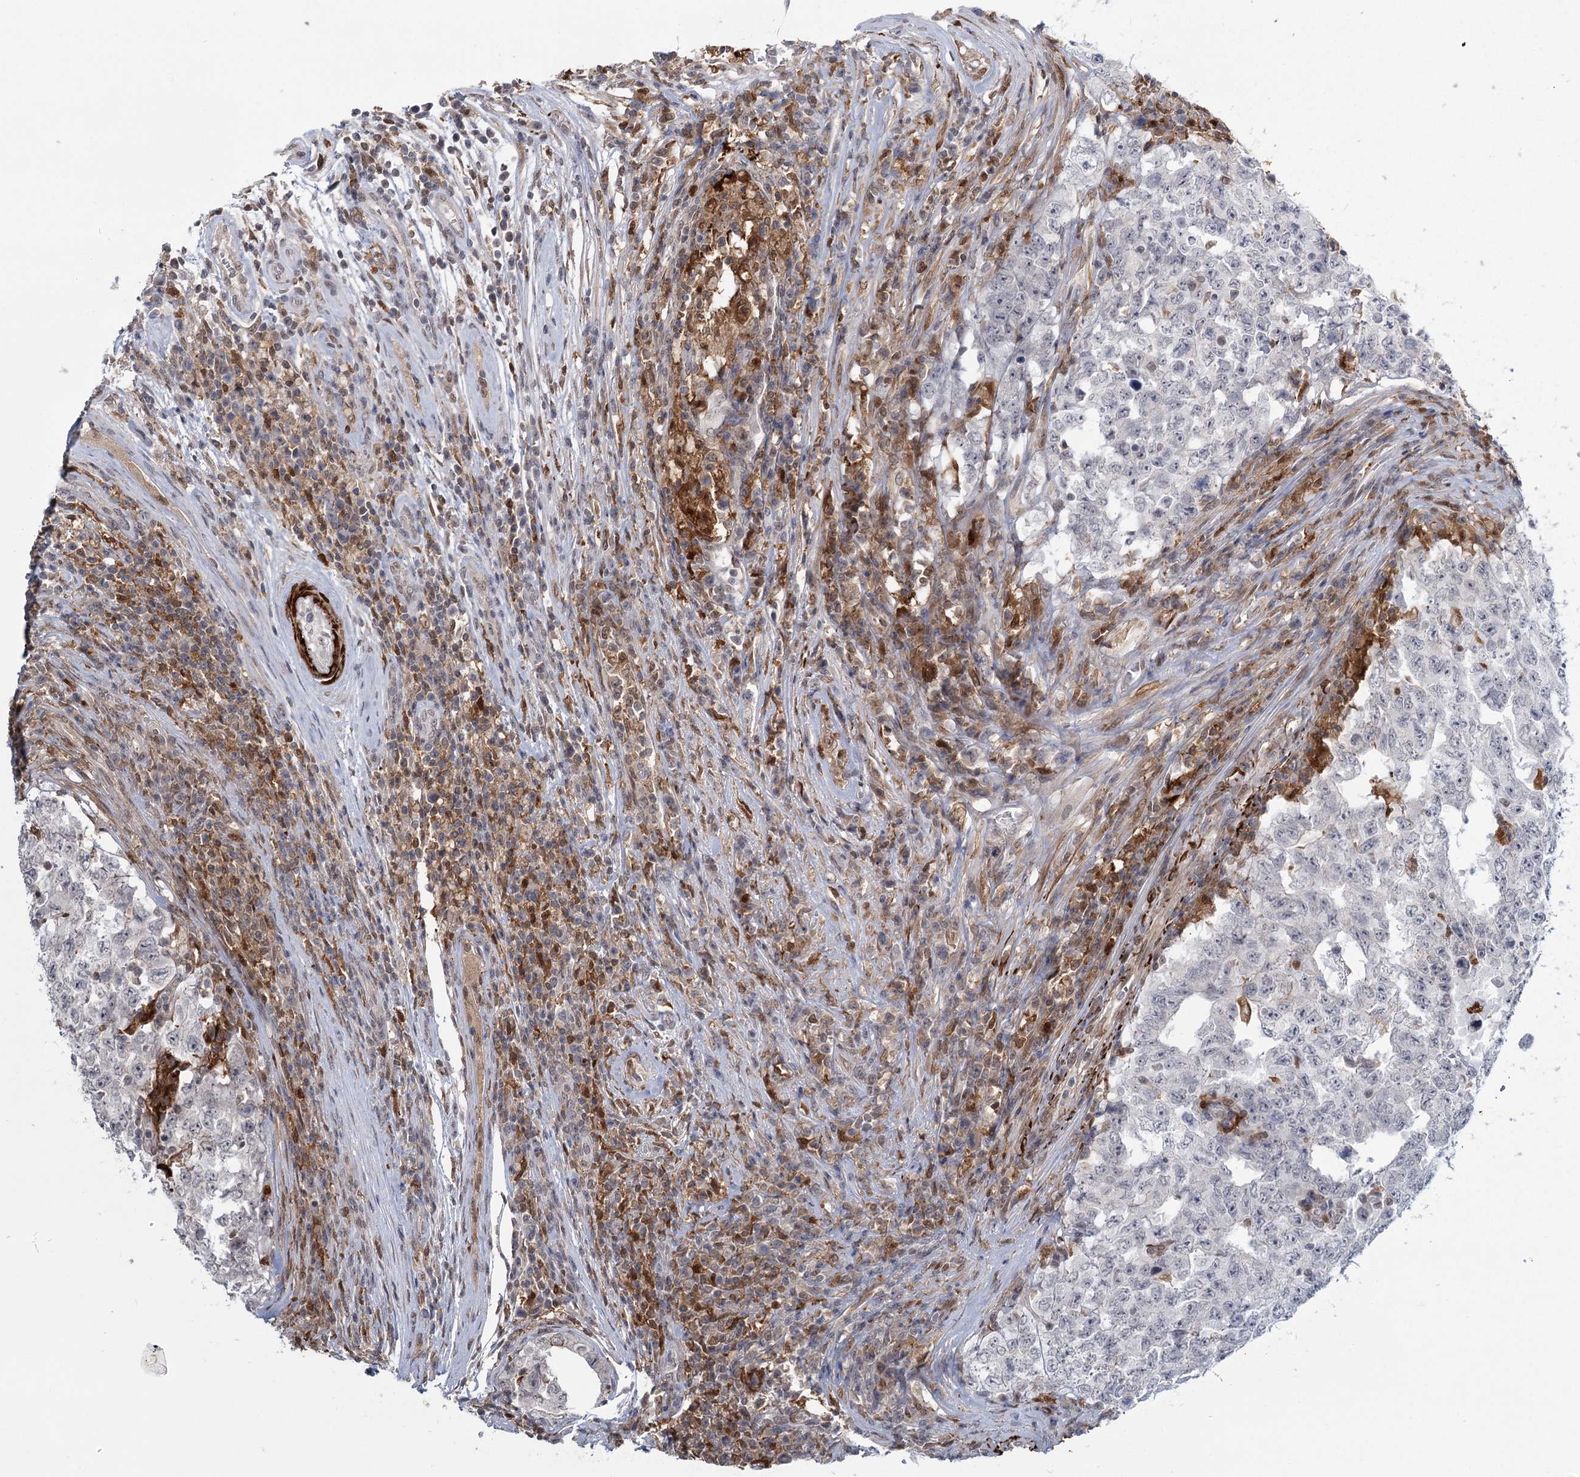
{"staining": {"intensity": "negative", "quantity": "none", "location": "none"}, "tissue": "testis cancer", "cell_type": "Tumor cells", "image_type": "cancer", "snomed": [{"axis": "morphology", "description": "Carcinoma, Embryonal, NOS"}, {"axis": "topography", "description": "Testis"}], "caption": "This micrograph is of testis cancer (embryonal carcinoma) stained with immunohistochemistry (IHC) to label a protein in brown with the nuclei are counter-stained blue. There is no staining in tumor cells. Brightfield microscopy of immunohistochemistry stained with DAB (3,3'-diaminobenzidine) (brown) and hematoxylin (blue), captured at high magnification.", "gene": "TMEM70", "patient": {"sex": "male", "age": 26}}